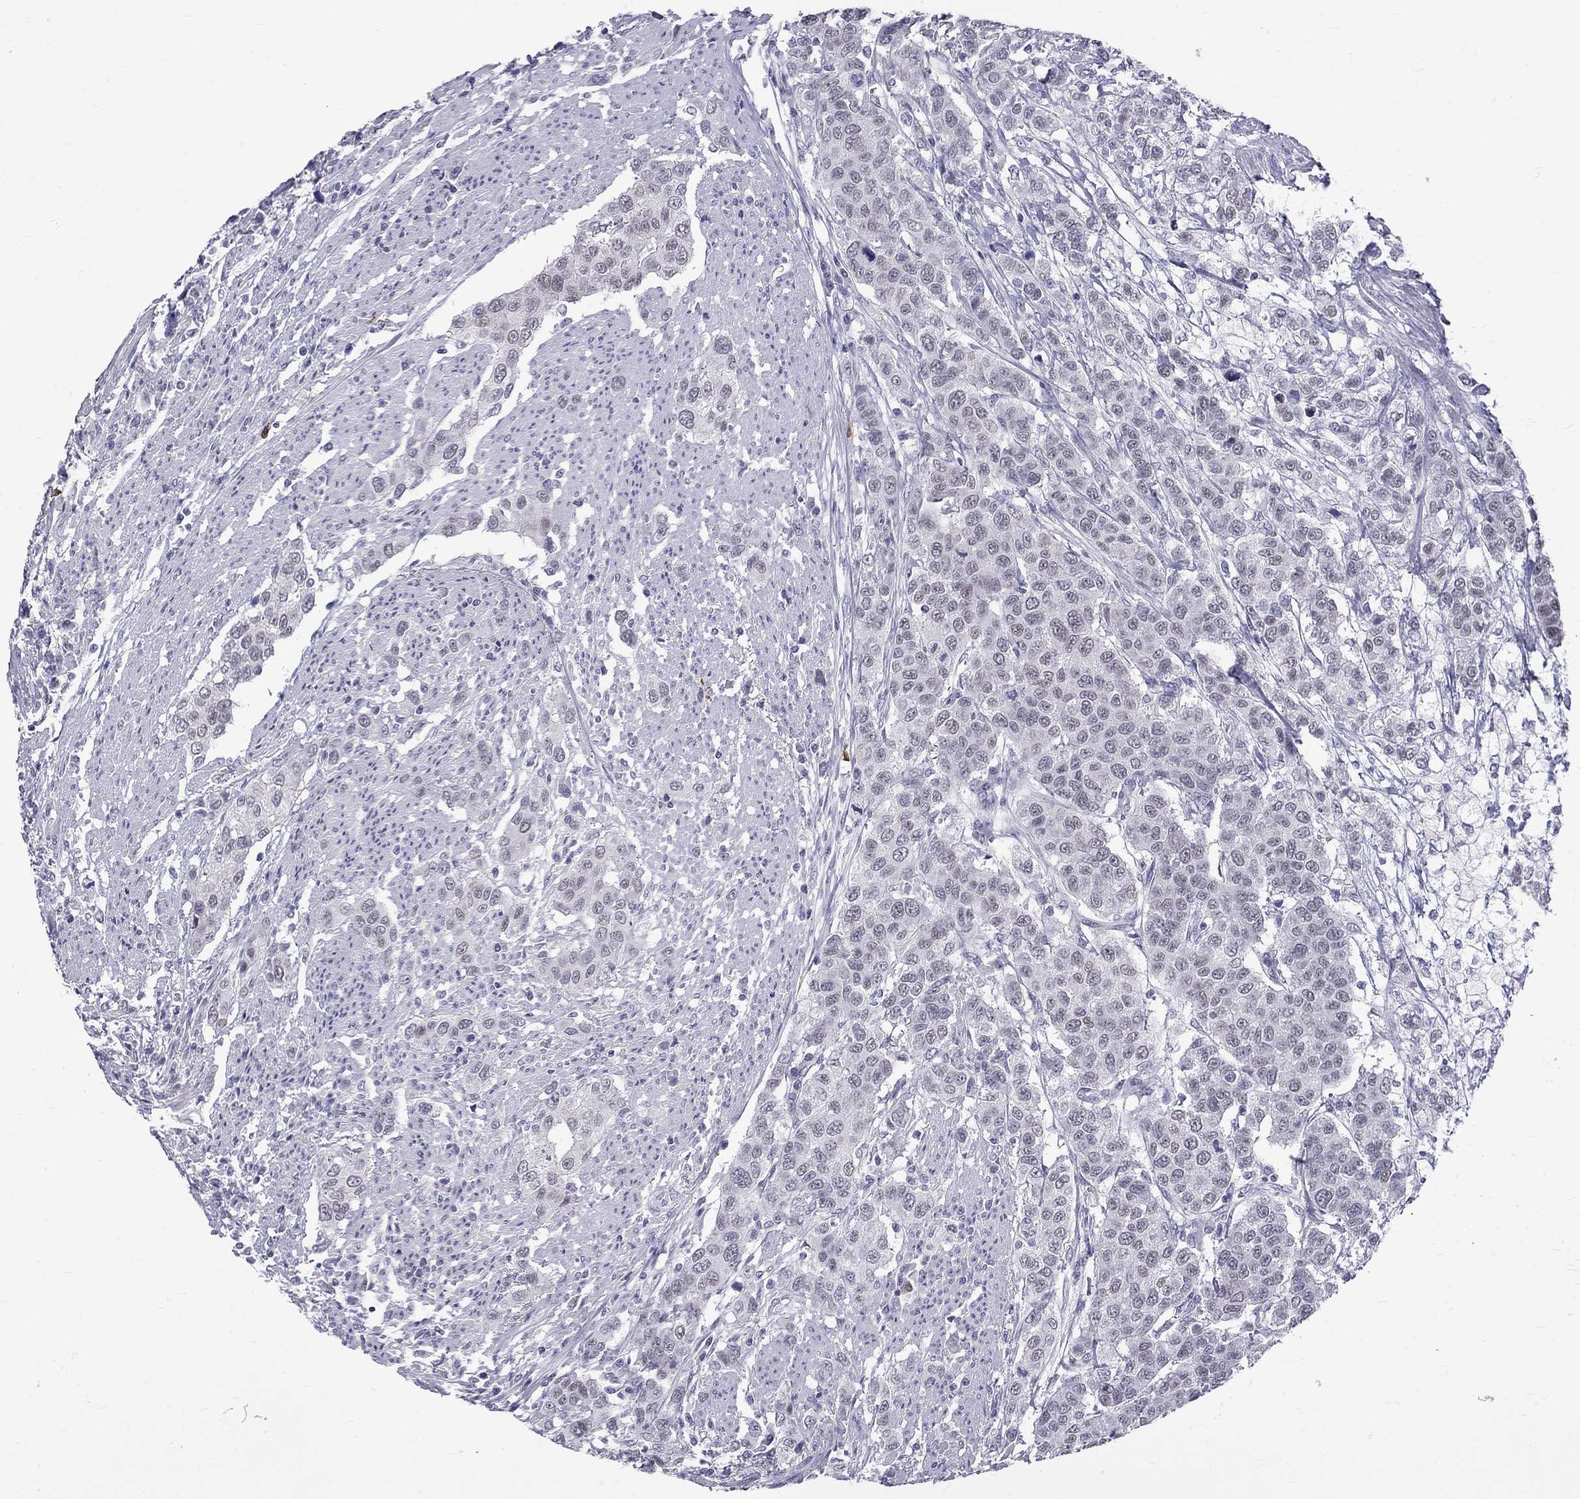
{"staining": {"intensity": "negative", "quantity": "none", "location": "none"}, "tissue": "urothelial cancer", "cell_type": "Tumor cells", "image_type": "cancer", "snomed": [{"axis": "morphology", "description": "Urothelial carcinoma, High grade"}, {"axis": "topography", "description": "Urinary bladder"}], "caption": "Urothelial cancer was stained to show a protein in brown. There is no significant positivity in tumor cells. Nuclei are stained in blue.", "gene": "RTL9", "patient": {"sex": "female", "age": 58}}